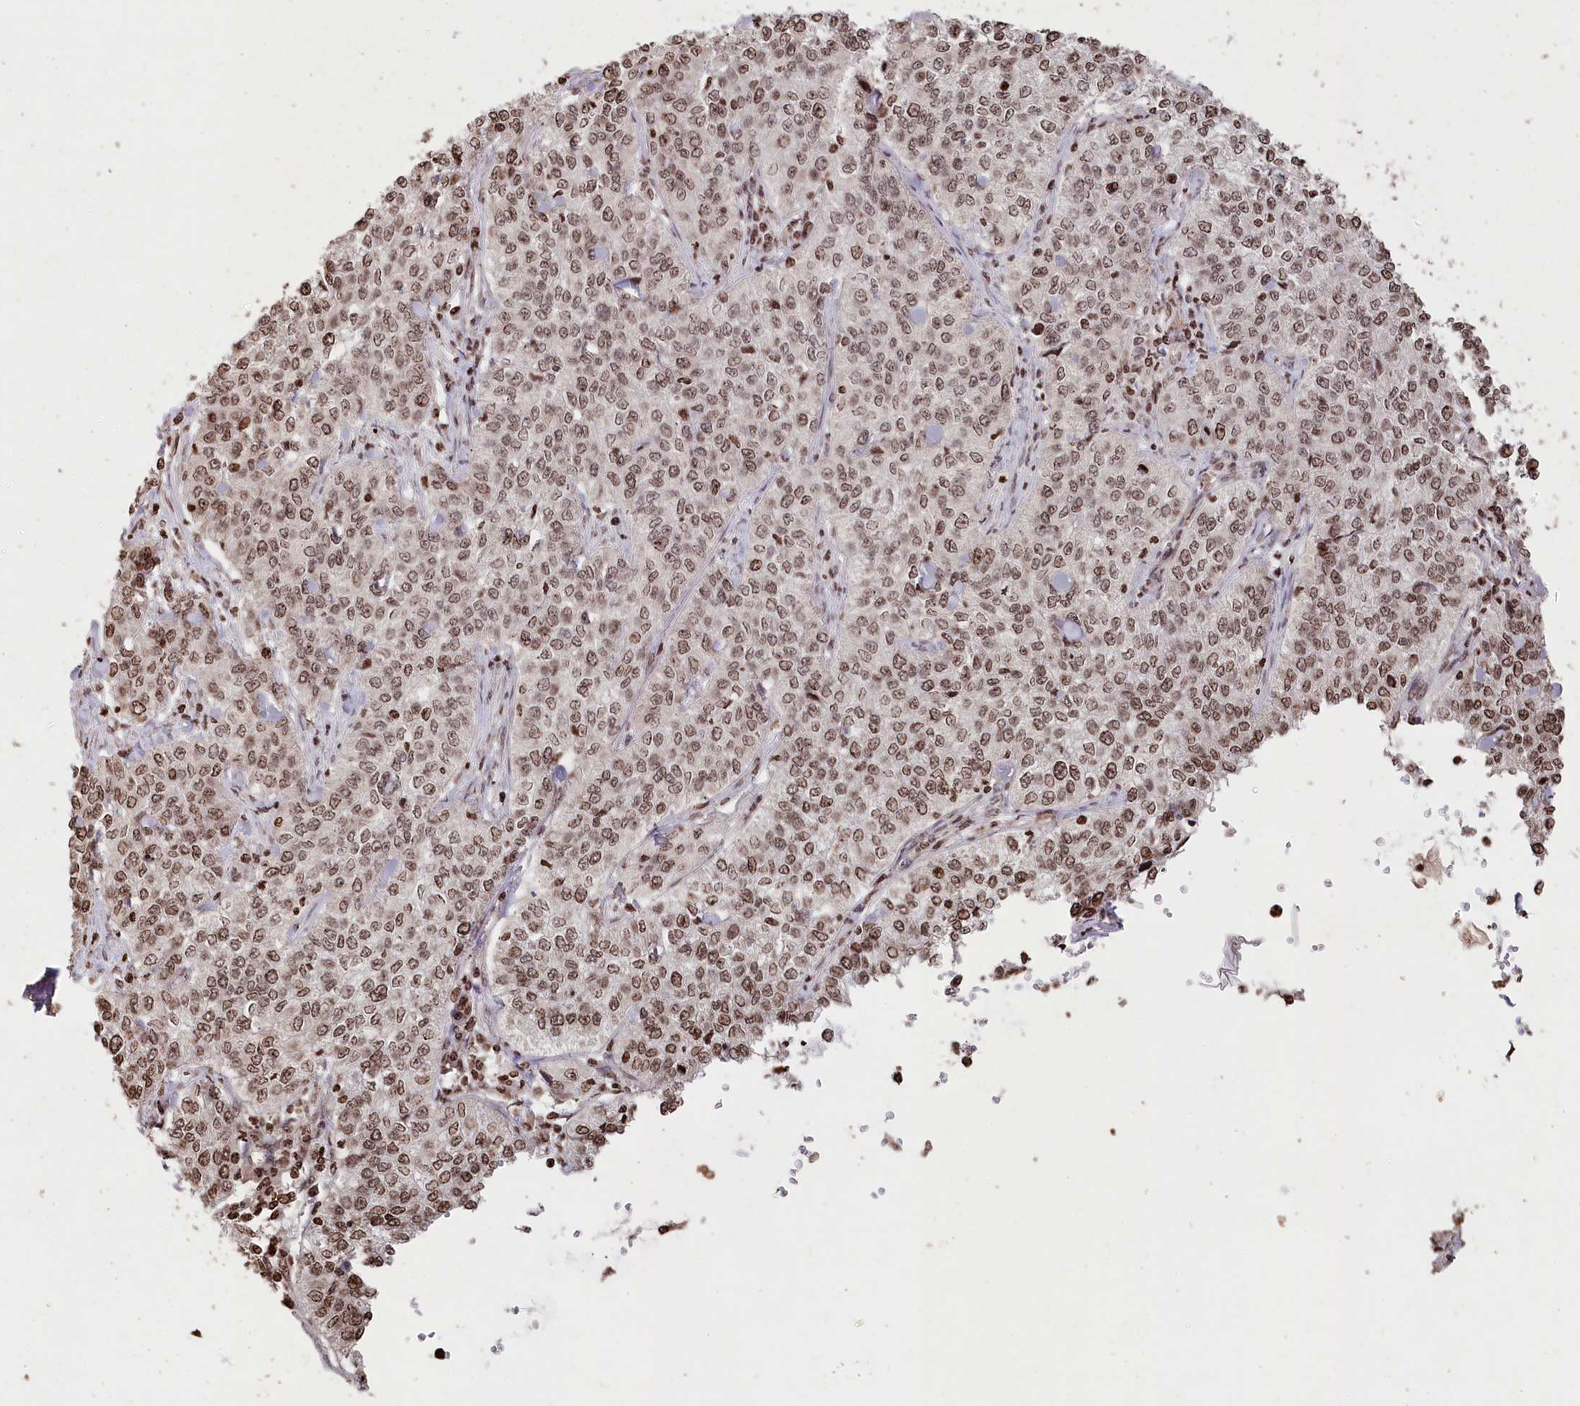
{"staining": {"intensity": "moderate", "quantity": ">75%", "location": "nuclear"}, "tissue": "cervical cancer", "cell_type": "Tumor cells", "image_type": "cancer", "snomed": [{"axis": "morphology", "description": "Squamous cell carcinoma, NOS"}, {"axis": "topography", "description": "Cervix"}], "caption": "Immunohistochemical staining of squamous cell carcinoma (cervical) displays moderate nuclear protein expression in approximately >75% of tumor cells. Using DAB (3,3'-diaminobenzidine) (brown) and hematoxylin (blue) stains, captured at high magnification using brightfield microscopy.", "gene": "CCSER2", "patient": {"sex": "female", "age": 35}}